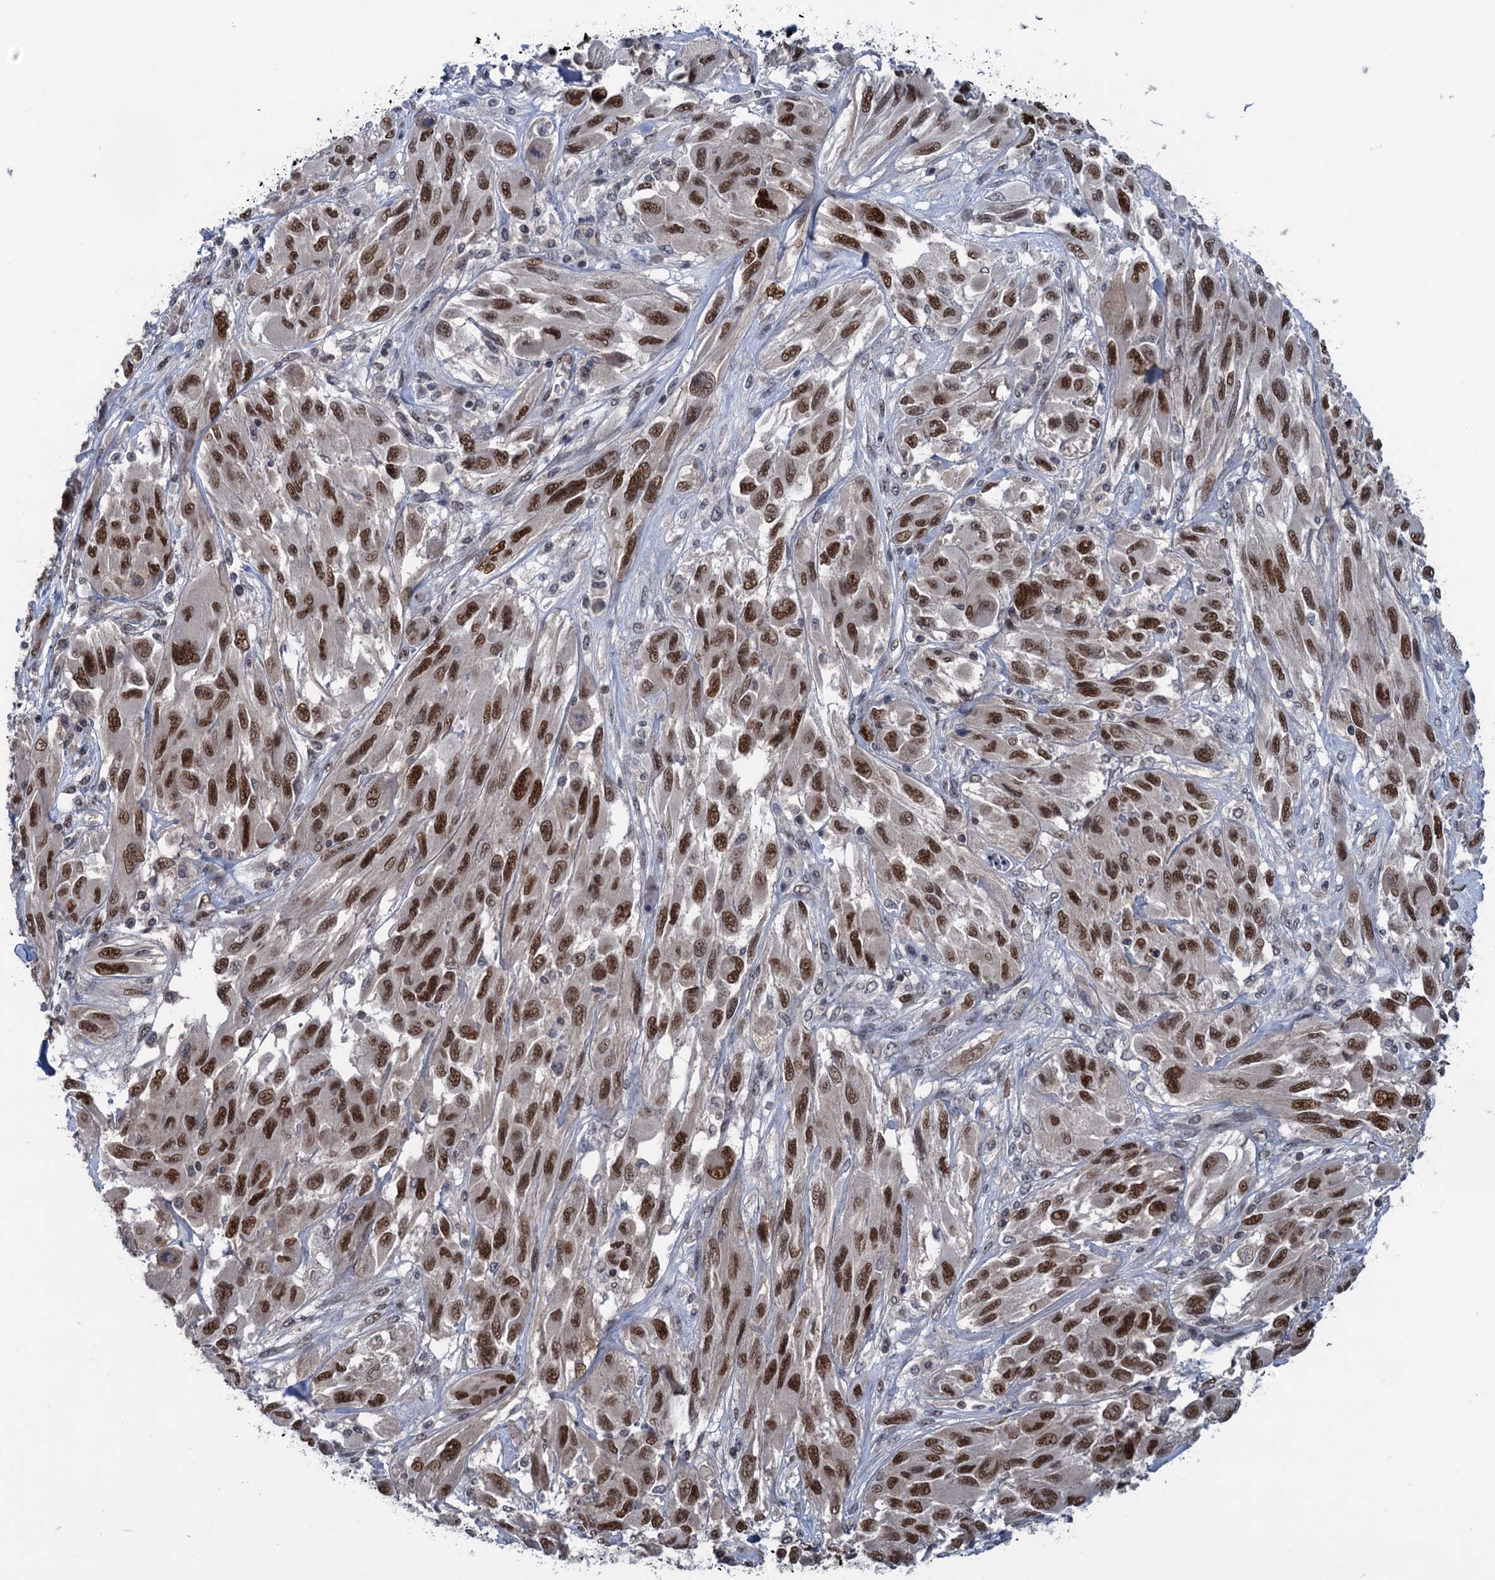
{"staining": {"intensity": "strong", "quantity": ">75%", "location": "nuclear"}, "tissue": "melanoma", "cell_type": "Tumor cells", "image_type": "cancer", "snomed": [{"axis": "morphology", "description": "Malignant melanoma, NOS"}, {"axis": "topography", "description": "Skin"}], "caption": "This histopathology image demonstrates immunohistochemistry (IHC) staining of human malignant melanoma, with high strong nuclear expression in about >75% of tumor cells.", "gene": "SAE1", "patient": {"sex": "female", "age": 91}}